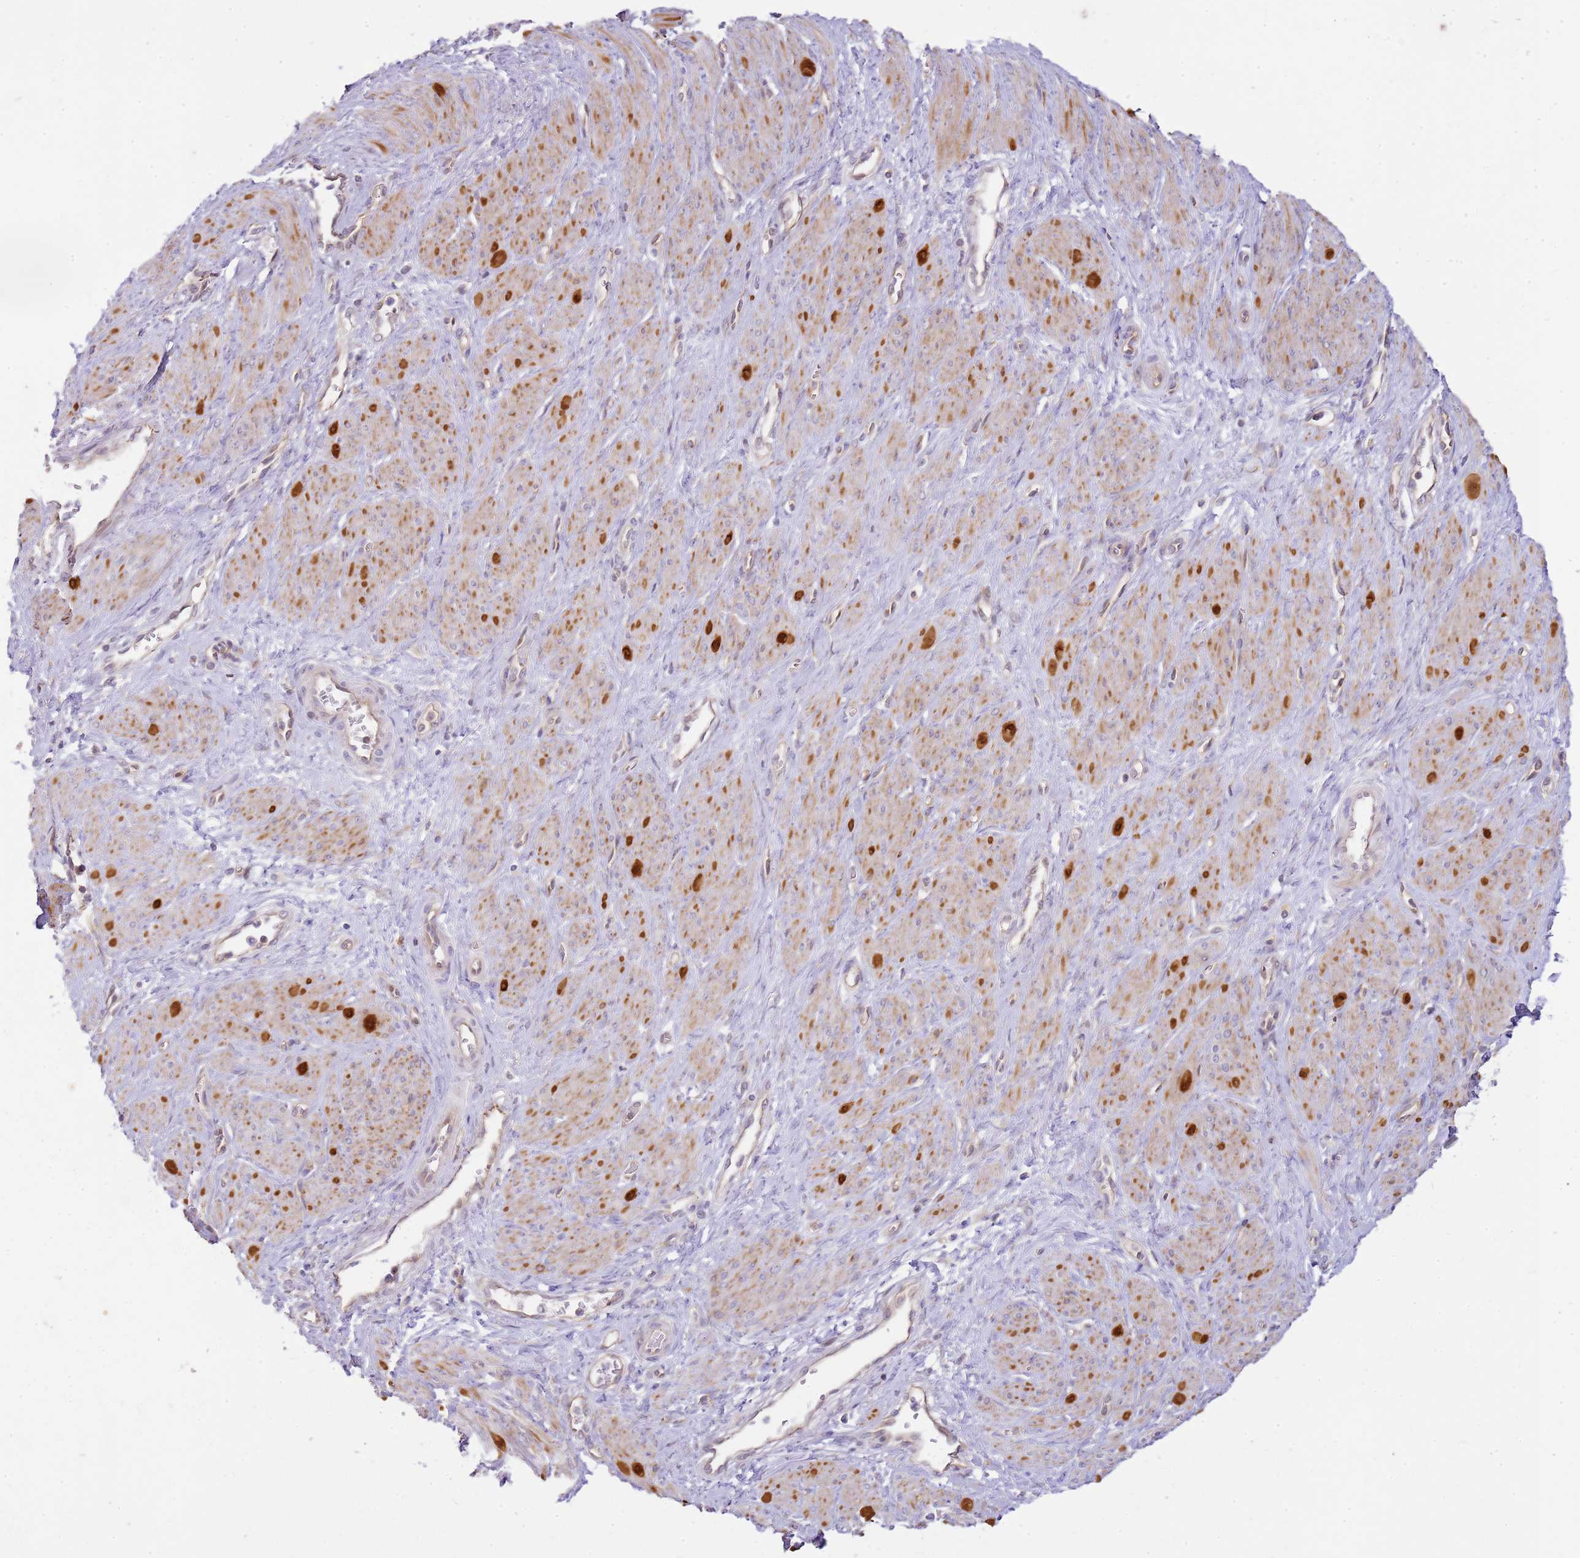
{"staining": {"intensity": "strong", "quantity": "<25%", "location": "nuclear"}, "tissue": "smooth muscle", "cell_type": "Smooth muscle cells", "image_type": "normal", "snomed": [{"axis": "morphology", "description": "Normal tissue, NOS"}, {"axis": "topography", "description": "Smooth muscle"}, {"axis": "topography", "description": "Uterus"}], "caption": "The image demonstrates immunohistochemical staining of normal smooth muscle. There is strong nuclear positivity is appreciated in about <25% of smooth muscle cells.", "gene": "GRAP", "patient": {"sex": "female", "age": 39}}